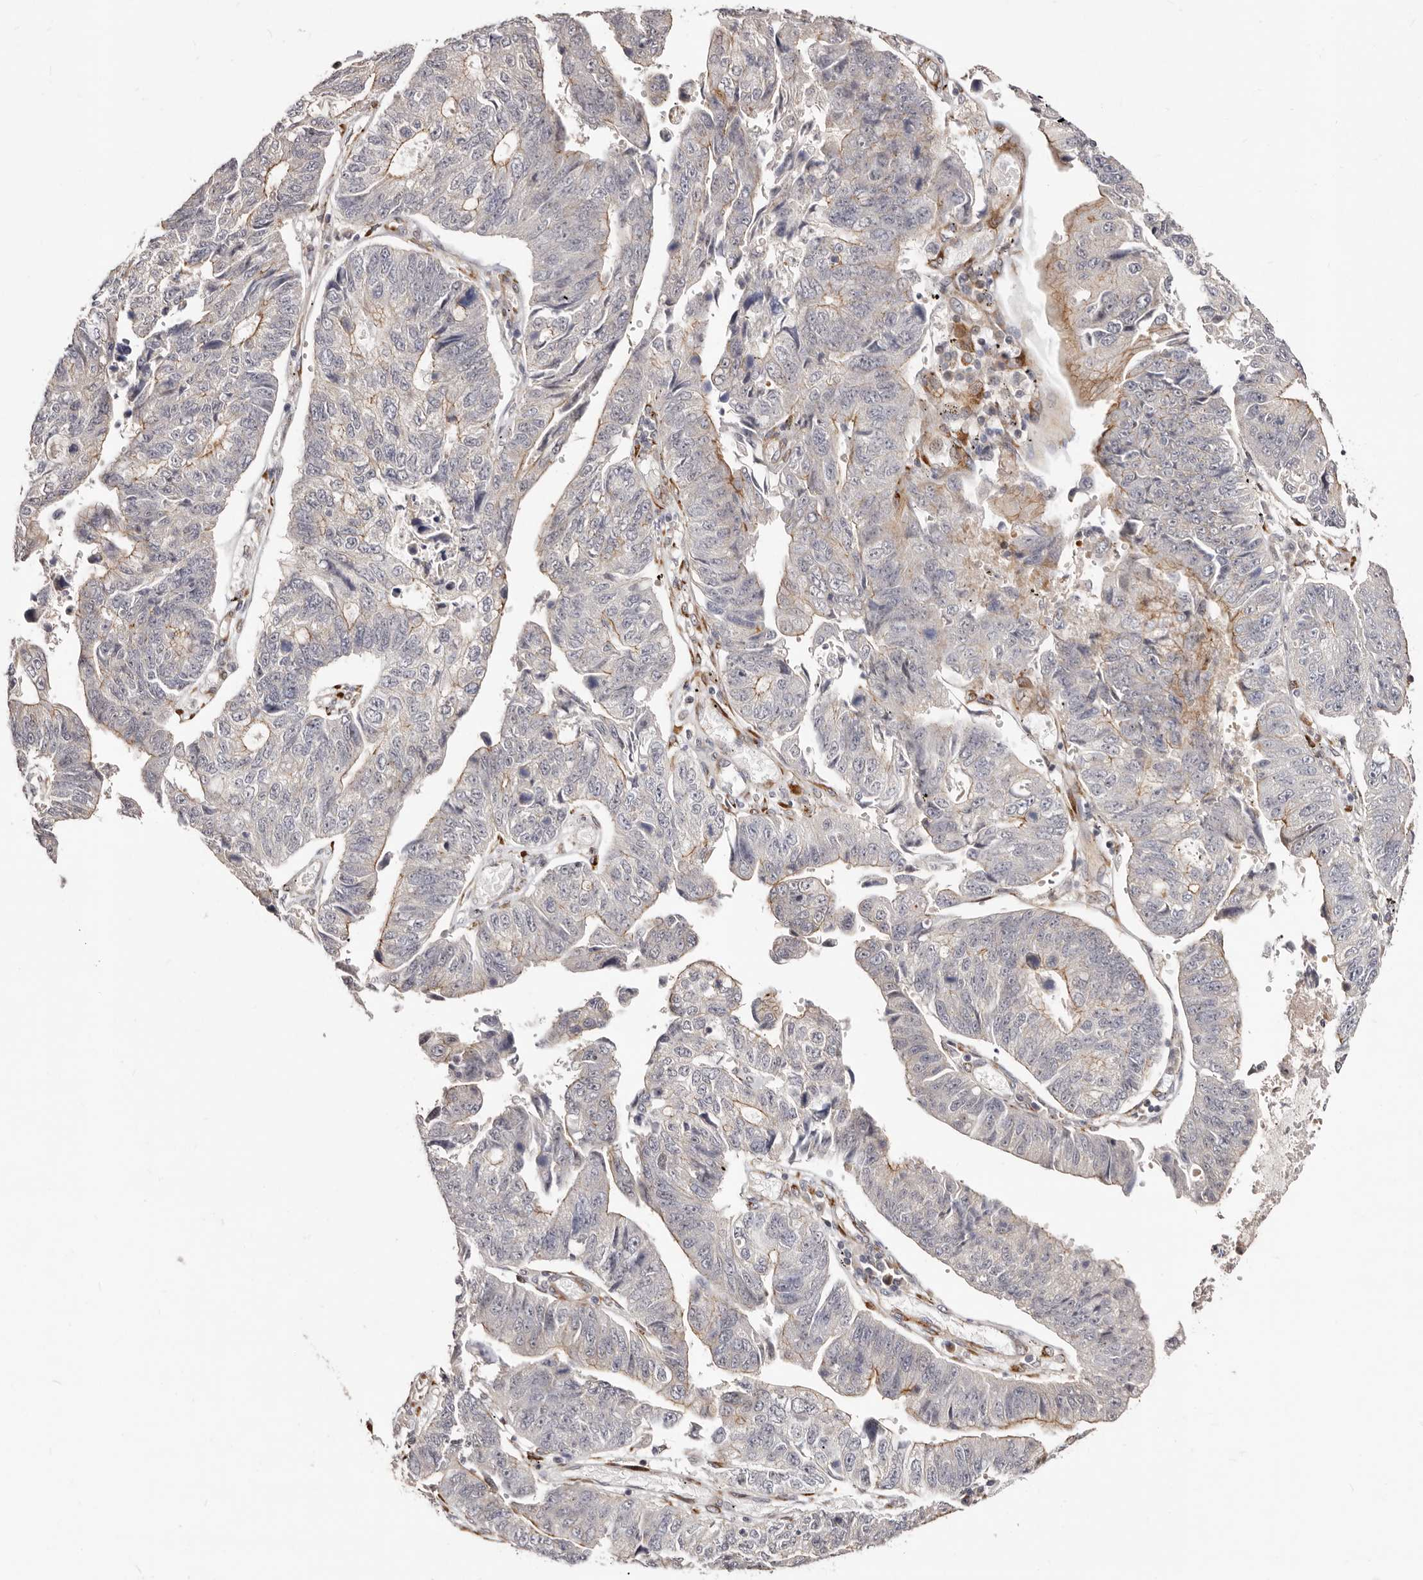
{"staining": {"intensity": "moderate", "quantity": "25%-75%", "location": "cytoplasmic/membranous"}, "tissue": "stomach cancer", "cell_type": "Tumor cells", "image_type": "cancer", "snomed": [{"axis": "morphology", "description": "Adenocarcinoma, NOS"}, {"axis": "topography", "description": "Stomach"}], "caption": "This is an image of immunohistochemistry (IHC) staining of stomach adenocarcinoma, which shows moderate staining in the cytoplasmic/membranous of tumor cells.", "gene": "SRCAP", "patient": {"sex": "male", "age": 59}}